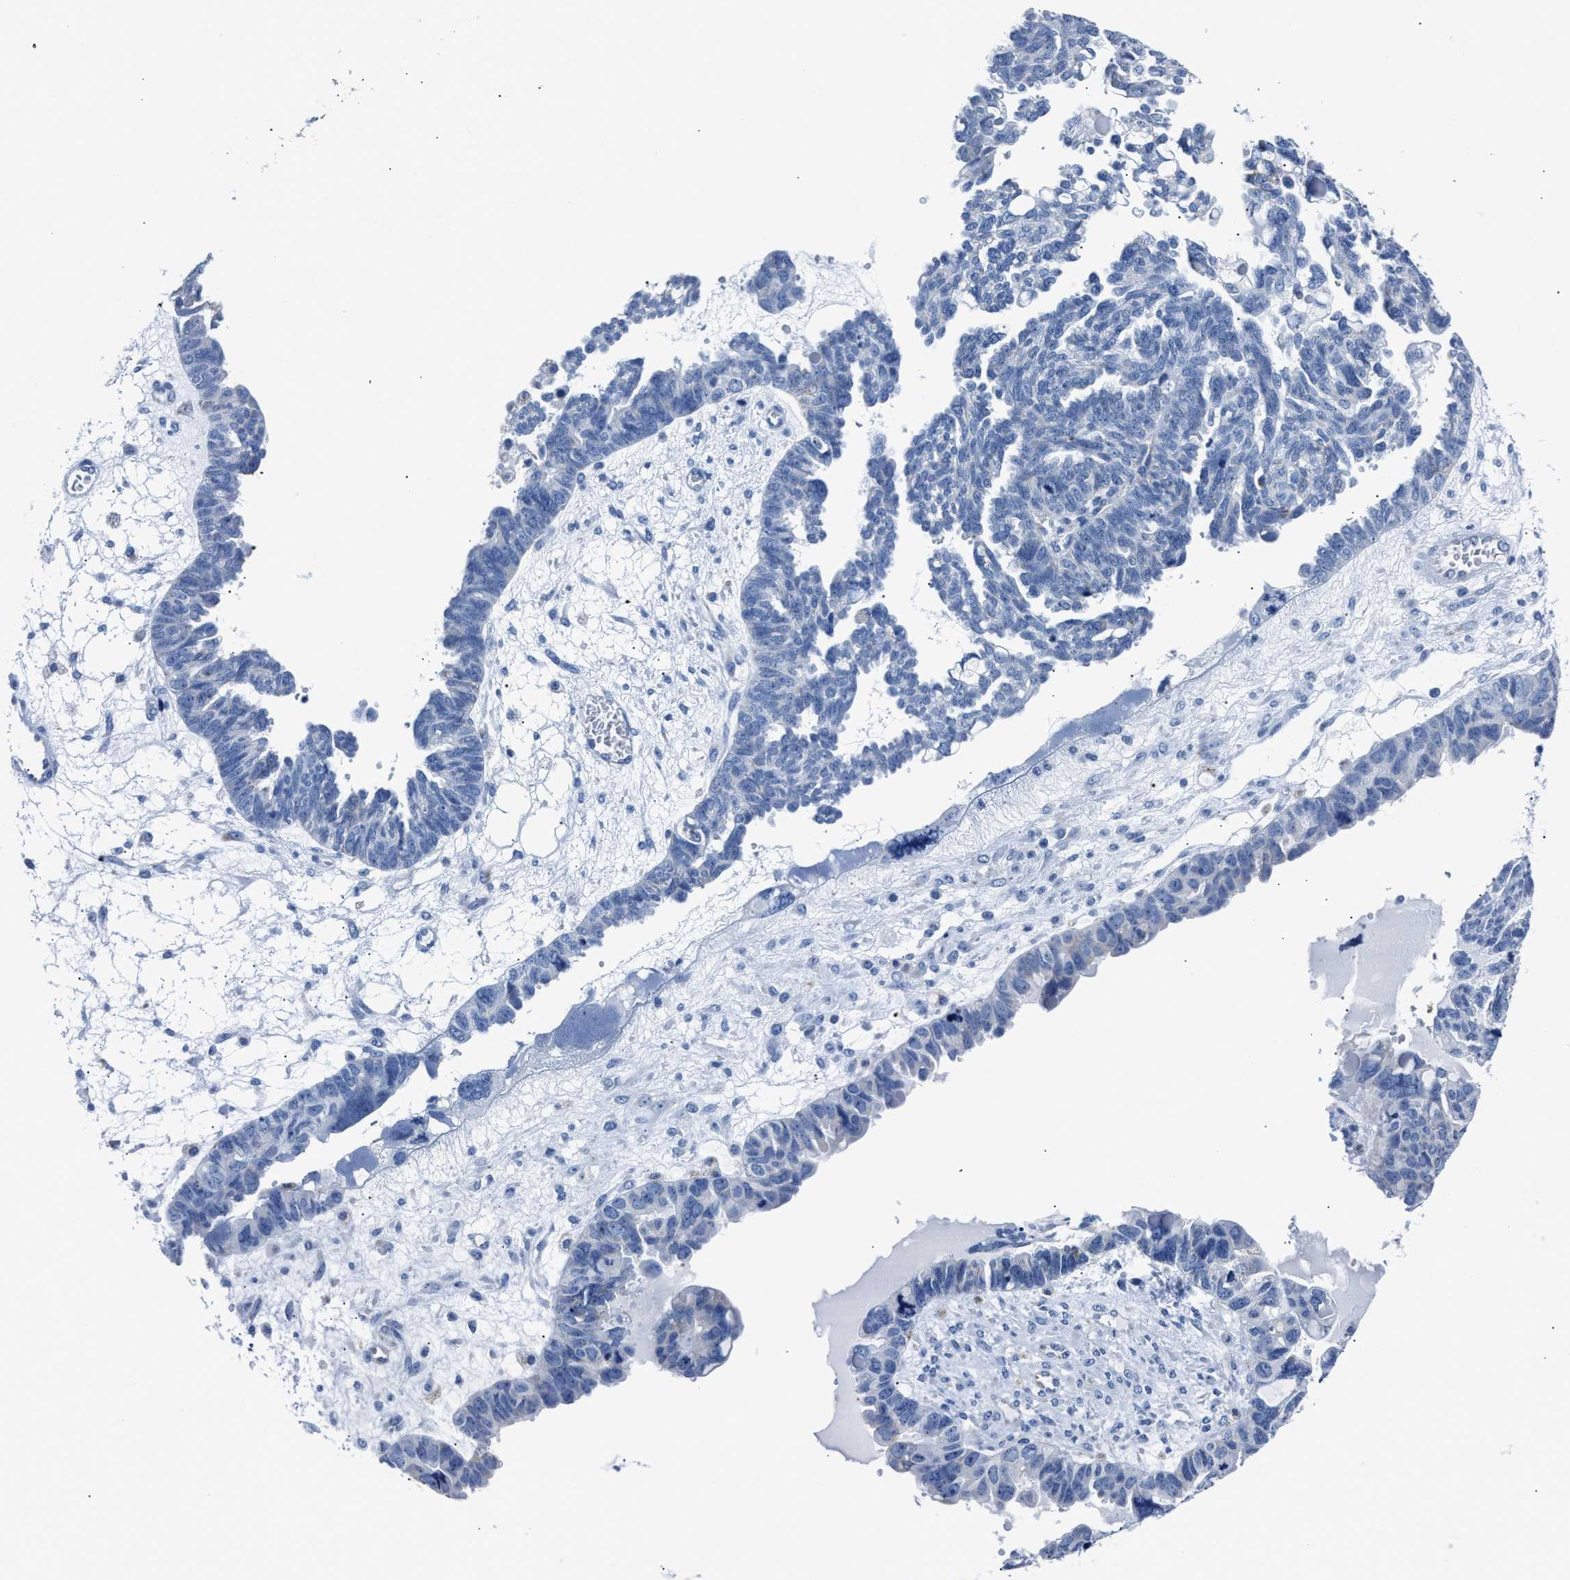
{"staining": {"intensity": "negative", "quantity": "none", "location": "none"}, "tissue": "ovarian cancer", "cell_type": "Tumor cells", "image_type": "cancer", "snomed": [{"axis": "morphology", "description": "Cystadenocarcinoma, serous, NOS"}, {"axis": "topography", "description": "Ovary"}], "caption": "Immunohistochemistry histopathology image of human ovarian cancer stained for a protein (brown), which demonstrates no positivity in tumor cells.", "gene": "AMACR", "patient": {"sex": "female", "age": 79}}